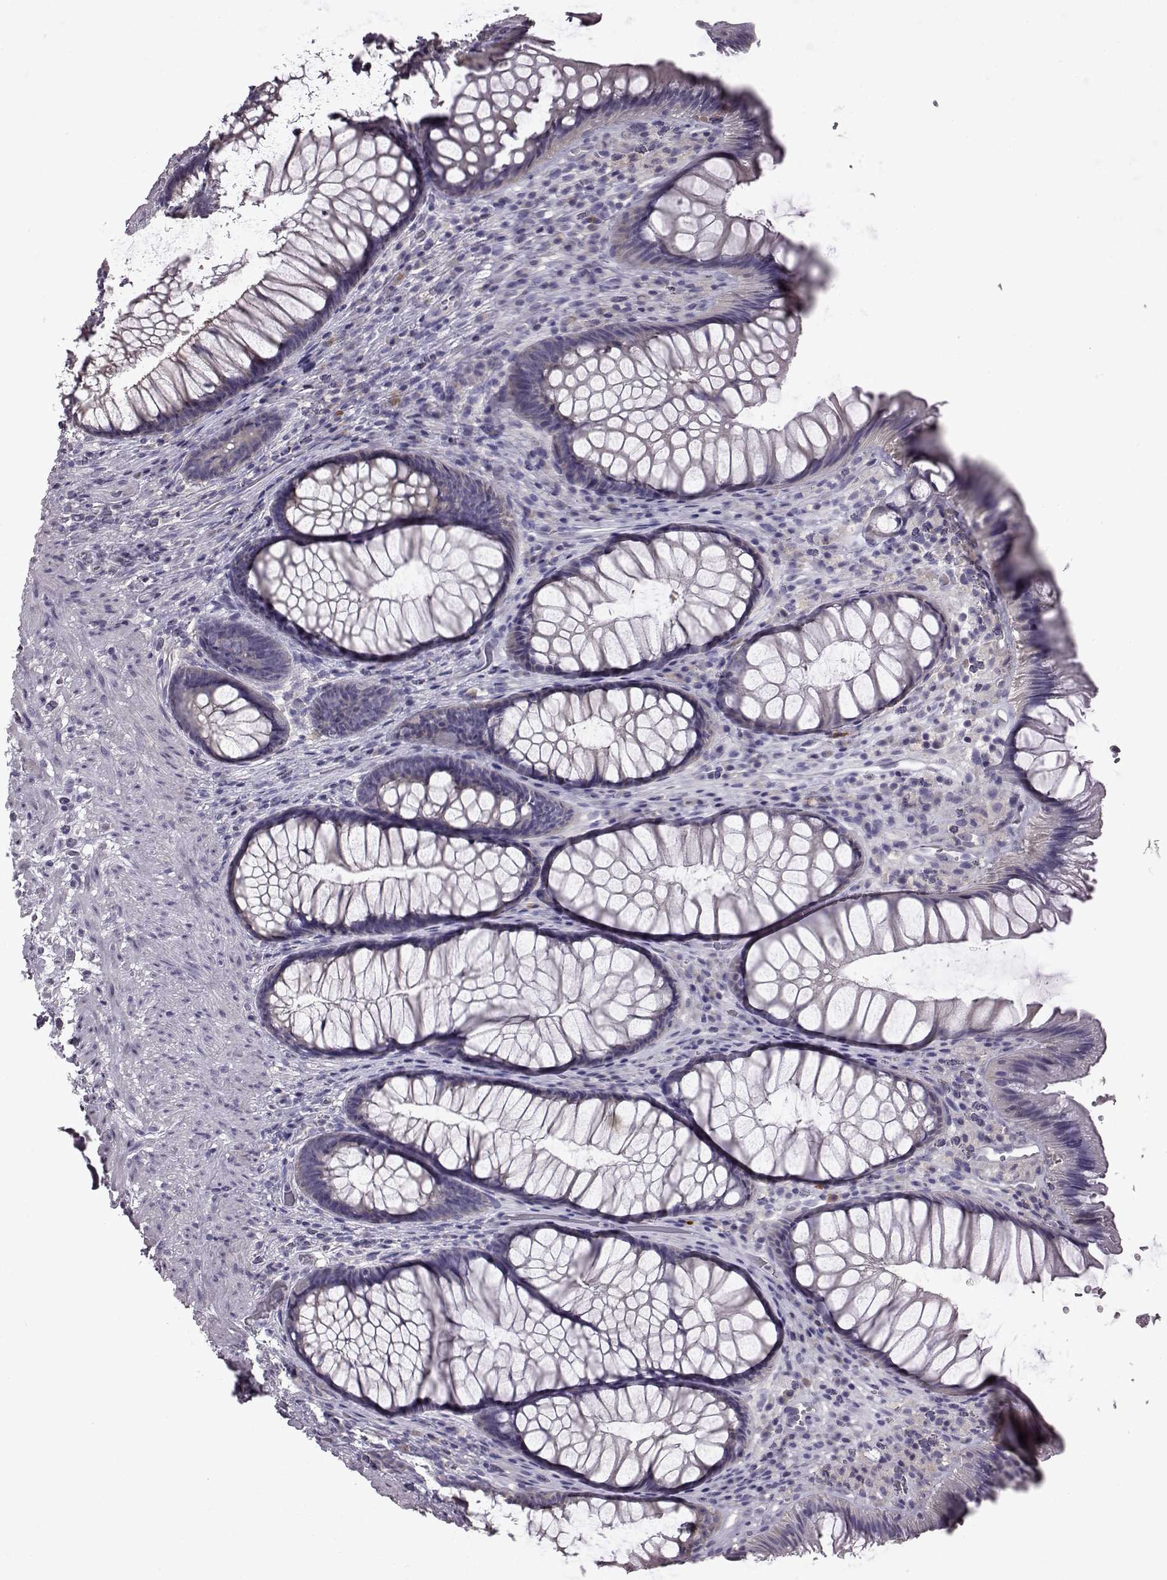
{"staining": {"intensity": "weak", "quantity": "<25%", "location": "cytoplasmic/membranous"}, "tissue": "rectum", "cell_type": "Glandular cells", "image_type": "normal", "snomed": [{"axis": "morphology", "description": "Normal tissue, NOS"}, {"axis": "topography", "description": "Smooth muscle"}, {"axis": "topography", "description": "Rectum"}], "caption": "This is an immunohistochemistry image of normal rectum. There is no expression in glandular cells.", "gene": "ADGRG2", "patient": {"sex": "male", "age": 53}}